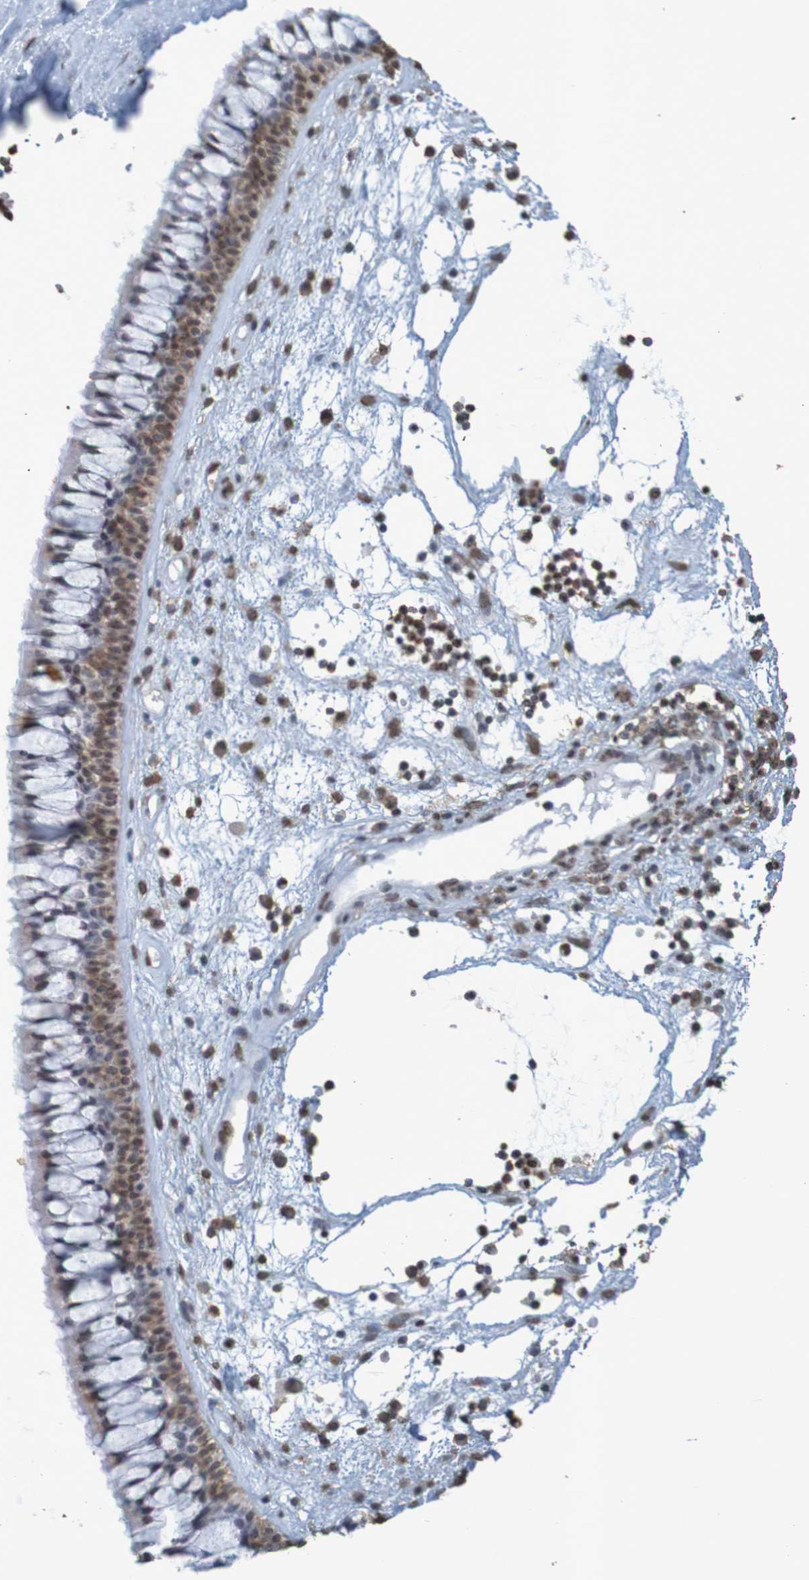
{"staining": {"intensity": "moderate", "quantity": ">75%", "location": "cytoplasmic/membranous,nuclear"}, "tissue": "nasopharynx", "cell_type": "Respiratory epithelial cells", "image_type": "normal", "snomed": [{"axis": "morphology", "description": "Normal tissue, NOS"}, {"axis": "morphology", "description": "Inflammation, NOS"}, {"axis": "topography", "description": "Nasopharynx"}], "caption": "The immunohistochemical stain highlights moderate cytoplasmic/membranous,nuclear expression in respiratory epithelial cells of normal nasopharynx. The protein of interest is stained brown, and the nuclei are stained in blue (DAB IHC with brightfield microscopy, high magnification).", "gene": "GFI1", "patient": {"sex": "male", "age": 48}}